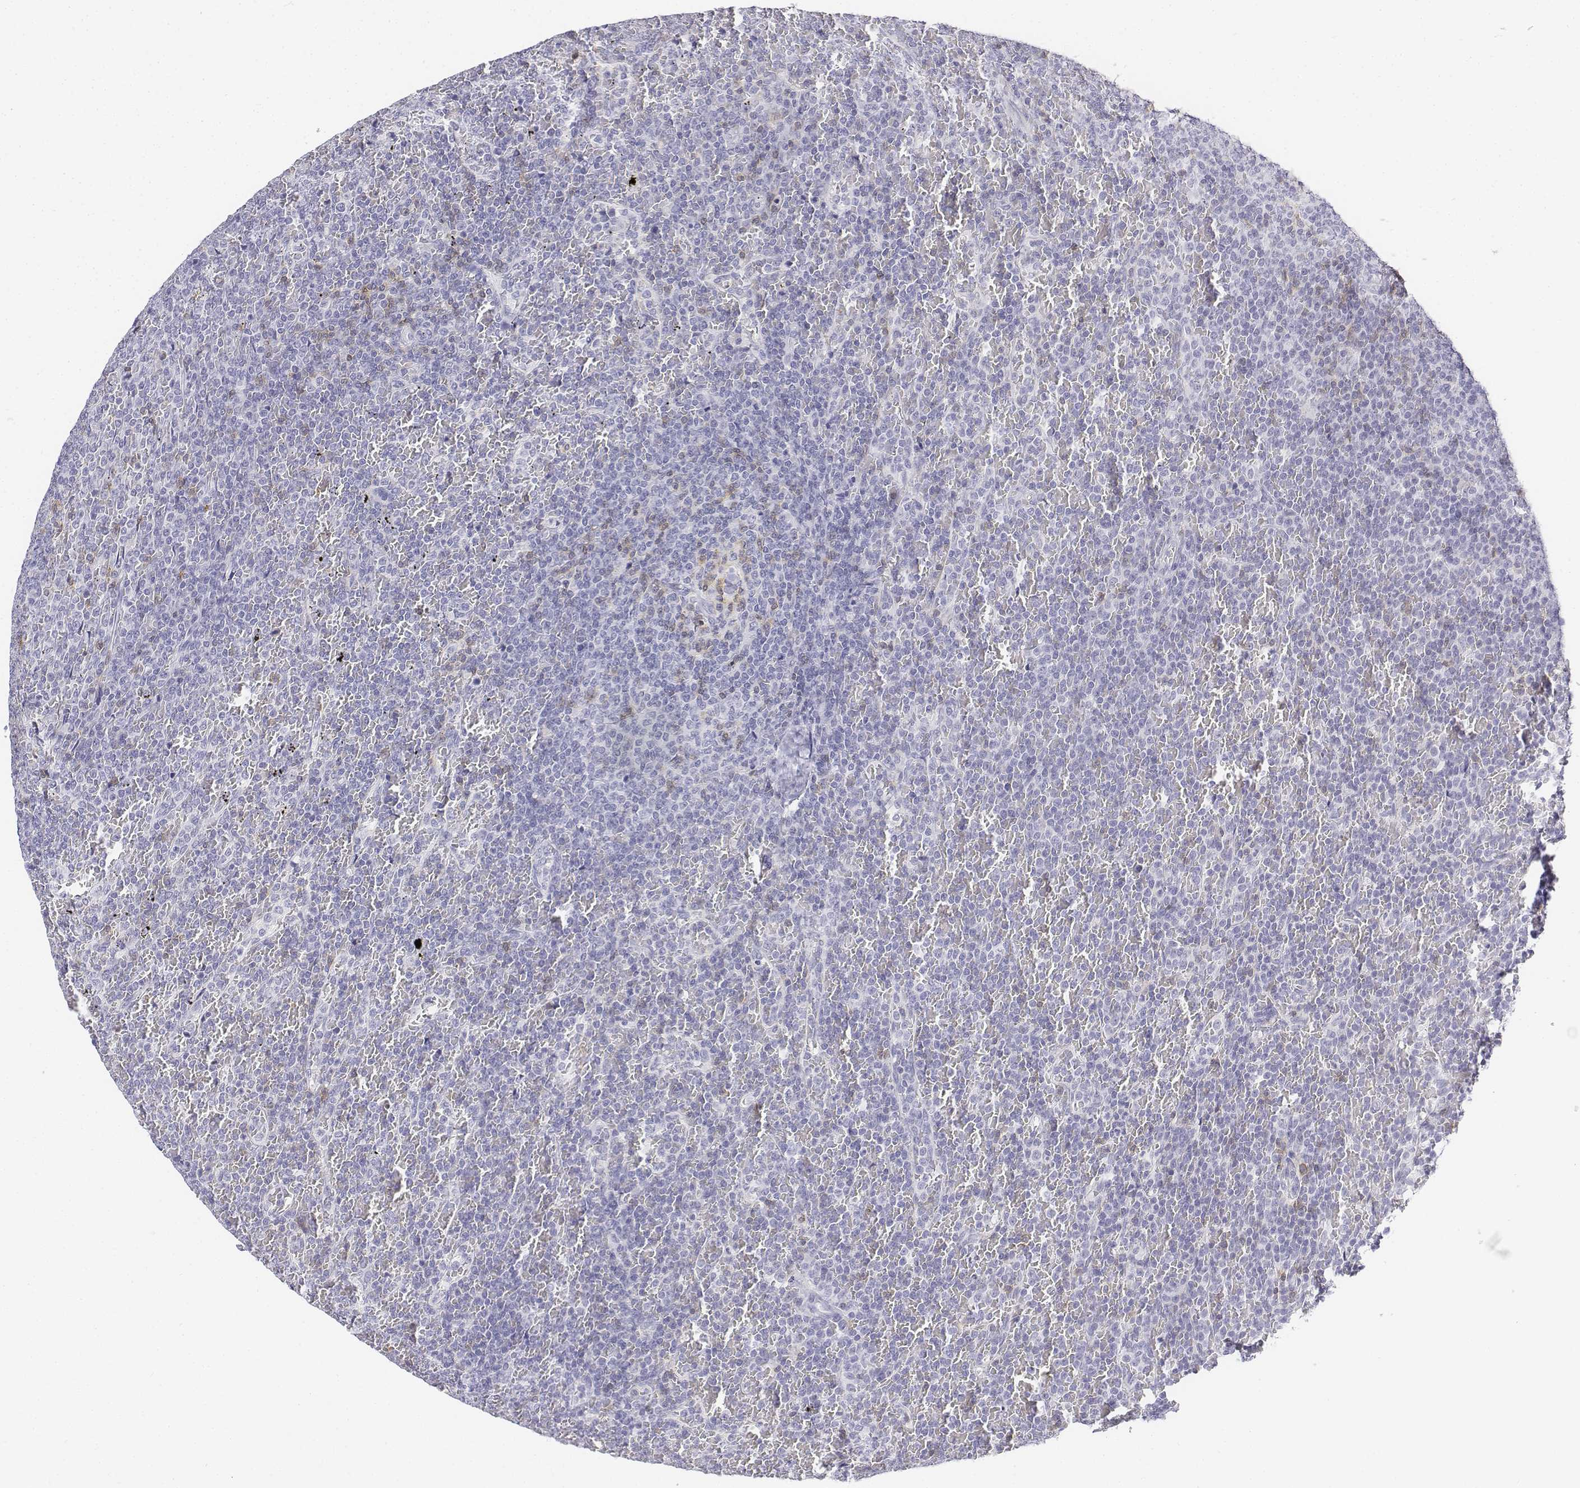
{"staining": {"intensity": "negative", "quantity": "none", "location": "none"}, "tissue": "lymphoma", "cell_type": "Tumor cells", "image_type": "cancer", "snomed": [{"axis": "morphology", "description": "Malignant lymphoma, non-Hodgkin's type, Low grade"}, {"axis": "topography", "description": "Spleen"}], "caption": "Immunohistochemistry (IHC) histopathology image of neoplastic tissue: human malignant lymphoma, non-Hodgkin's type (low-grade) stained with DAB demonstrates no significant protein staining in tumor cells.", "gene": "CD3E", "patient": {"sex": "female", "age": 77}}